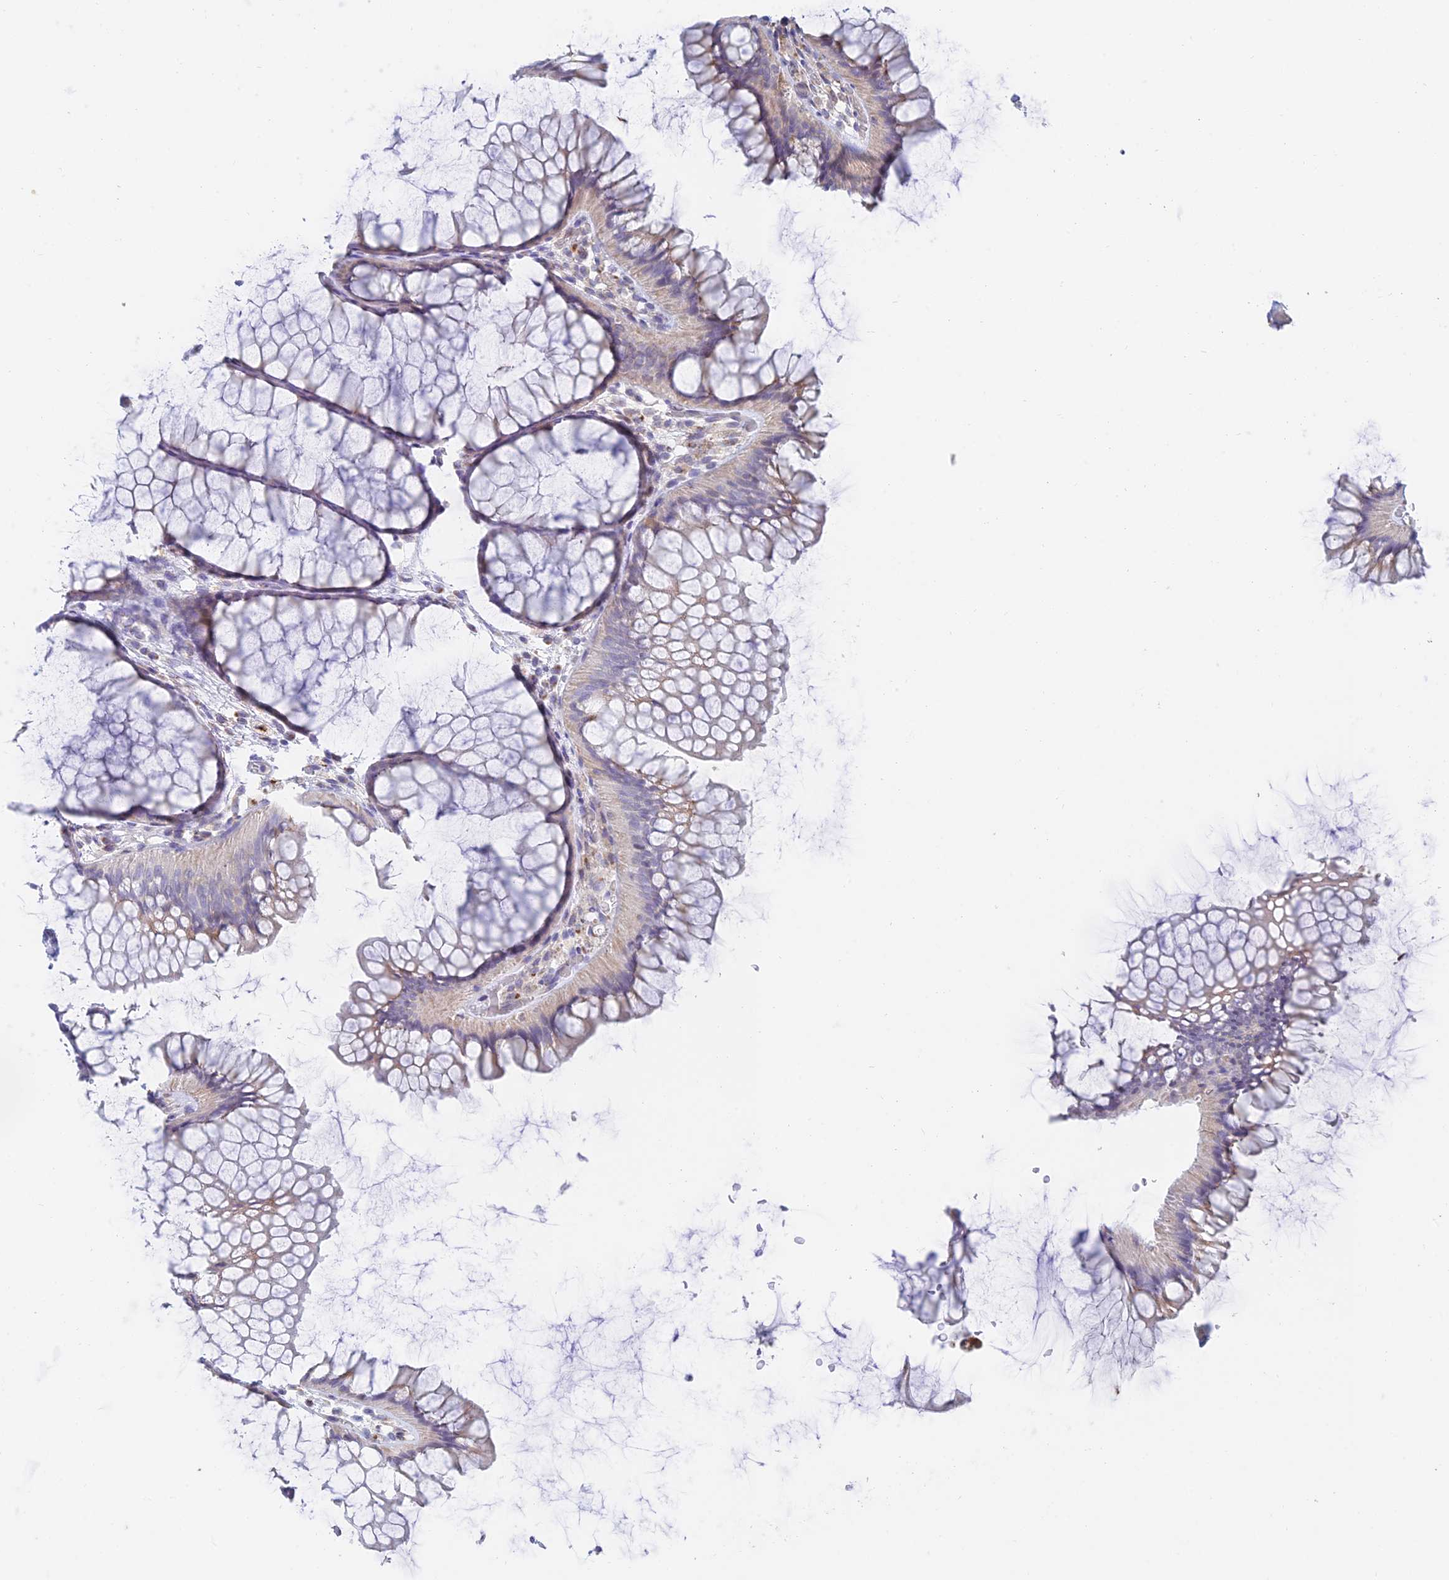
{"staining": {"intensity": "negative", "quantity": "none", "location": "none"}, "tissue": "colon", "cell_type": "Endothelial cells", "image_type": "normal", "snomed": [{"axis": "morphology", "description": "Normal tissue, NOS"}, {"axis": "topography", "description": "Colon"}], "caption": "A photomicrograph of human colon is negative for staining in endothelial cells. (Brightfield microscopy of DAB immunohistochemistry (IHC) at high magnification).", "gene": "ENSG00000267561", "patient": {"sex": "female", "age": 82}}